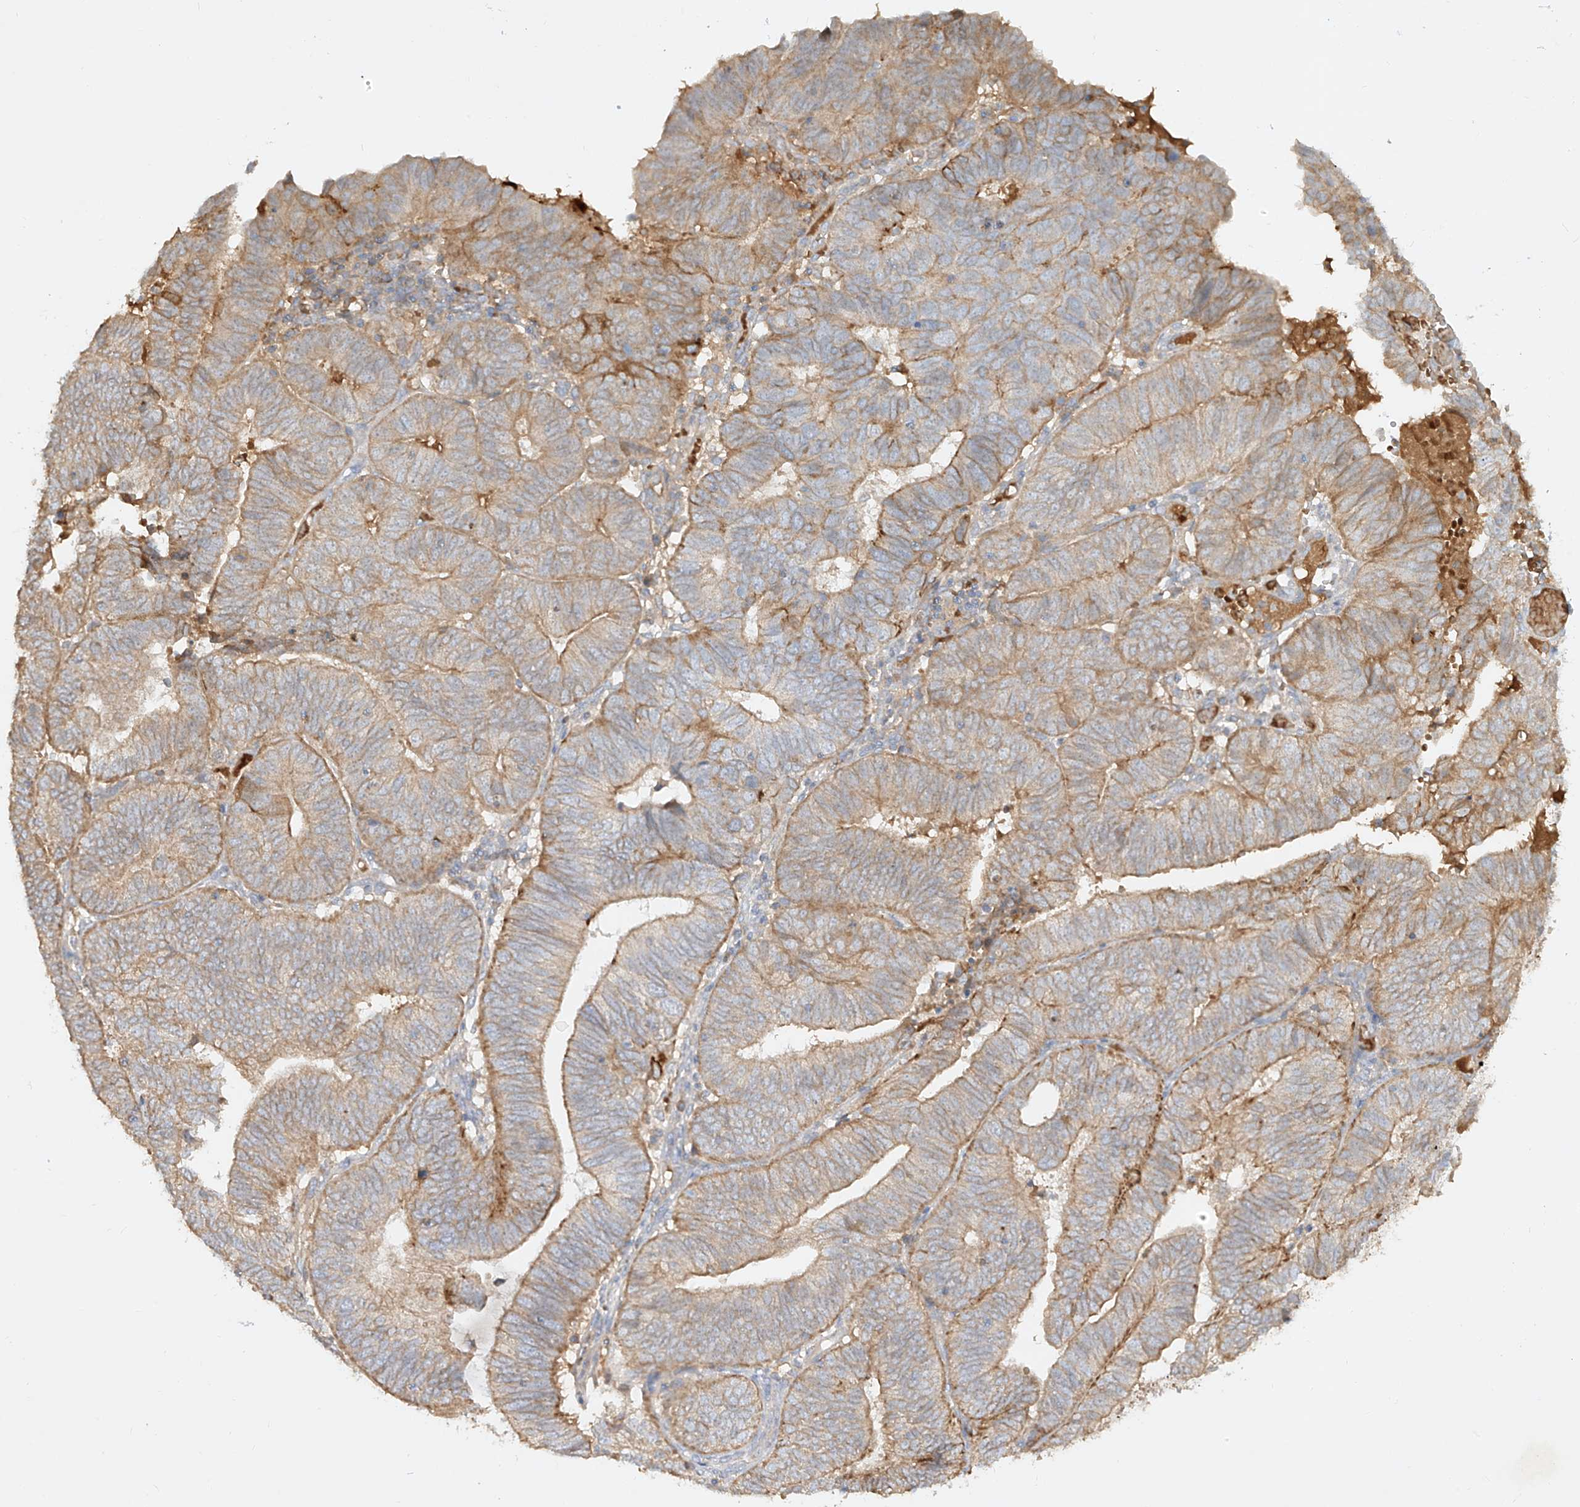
{"staining": {"intensity": "weak", "quantity": "25%-75%", "location": "cytoplasmic/membranous"}, "tissue": "endometrial cancer", "cell_type": "Tumor cells", "image_type": "cancer", "snomed": [{"axis": "morphology", "description": "Adenocarcinoma, NOS"}, {"axis": "topography", "description": "Uterus"}], "caption": "Adenocarcinoma (endometrial) stained for a protein displays weak cytoplasmic/membranous positivity in tumor cells. Ihc stains the protein of interest in brown and the nuclei are stained blue.", "gene": "KPNA7", "patient": {"sex": "female", "age": 77}}